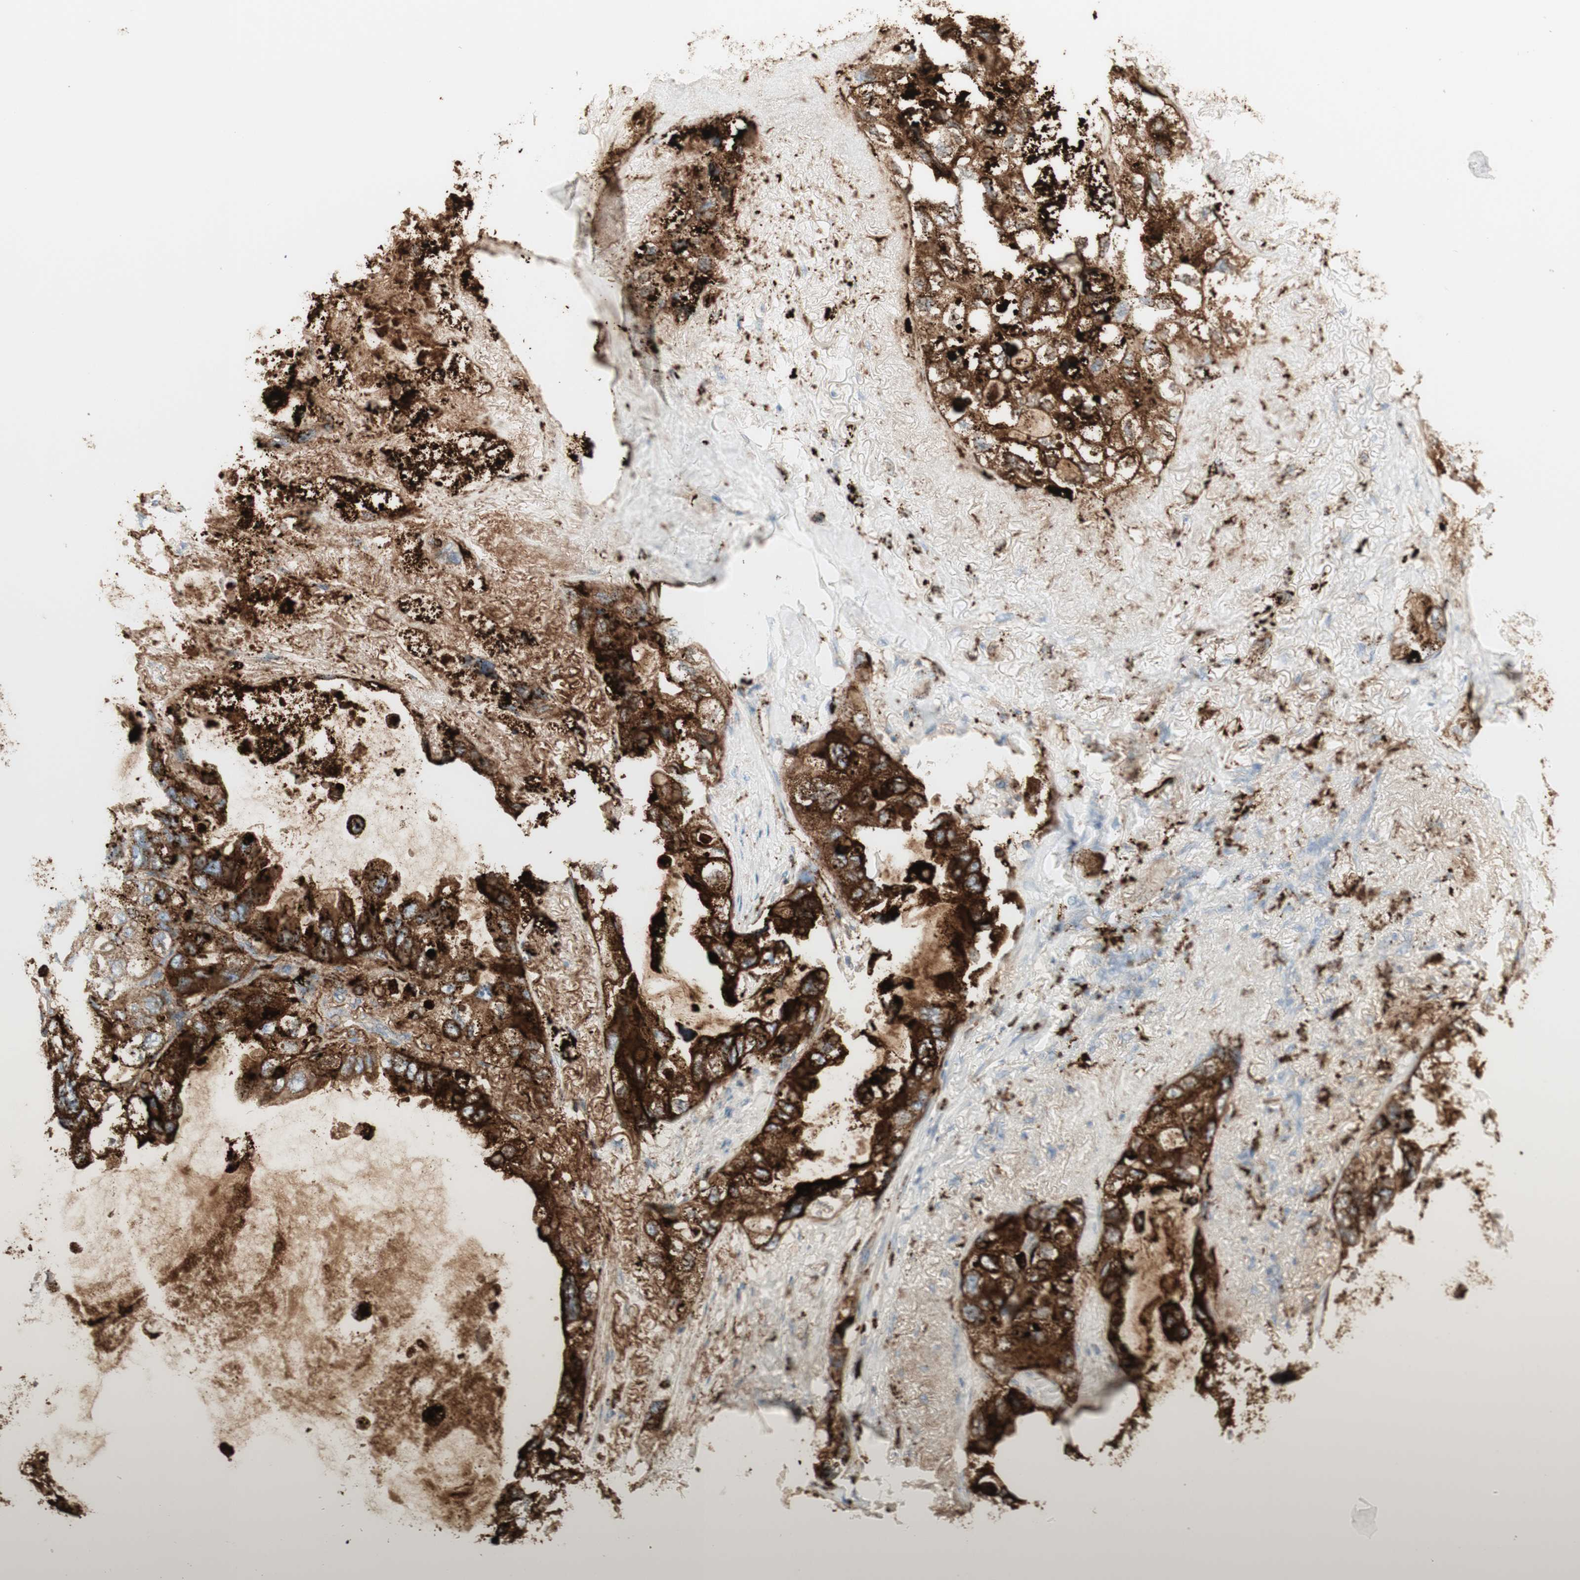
{"staining": {"intensity": "strong", "quantity": "25%-75%", "location": "cytoplasmic/membranous"}, "tissue": "lung cancer", "cell_type": "Tumor cells", "image_type": "cancer", "snomed": [{"axis": "morphology", "description": "Squamous cell carcinoma, NOS"}, {"axis": "topography", "description": "Lung"}], "caption": "High-magnification brightfield microscopy of lung cancer (squamous cell carcinoma) stained with DAB (brown) and counterstained with hematoxylin (blue). tumor cells exhibit strong cytoplasmic/membranous positivity is appreciated in approximately25%-75% of cells.", "gene": "NAPSA", "patient": {"sex": "female", "age": 73}}